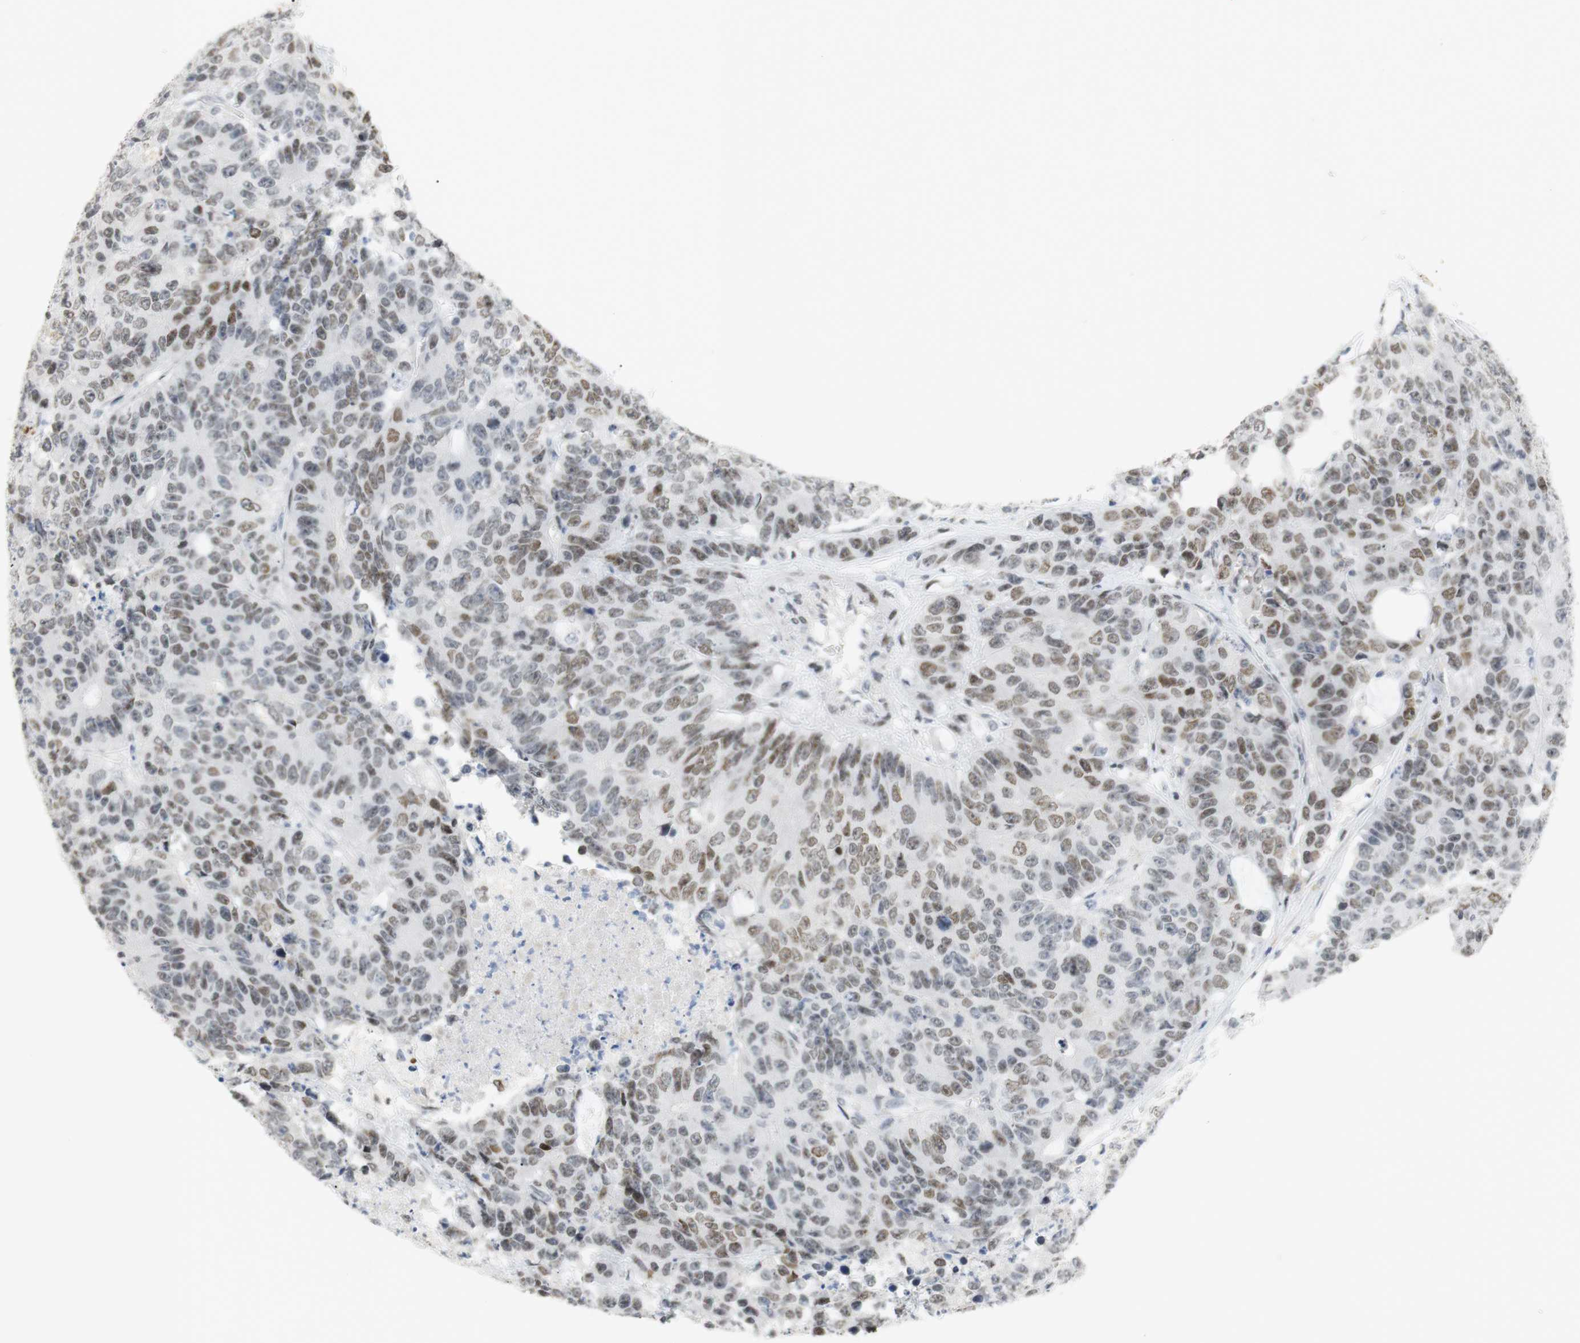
{"staining": {"intensity": "moderate", "quantity": "25%-75%", "location": "nuclear"}, "tissue": "colorectal cancer", "cell_type": "Tumor cells", "image_type": "cancer", "snomed": [{"axis": "morphology", "description": "Adenocarcinoma, NOS"}, {"axis": "topography", "description": "Colon"}], "caption": "Colorectal cancer (adenocarcinoma) tissue displays moderate nuclear staining in about 25%-75% of tumor cells, visualized by immunohistochemistry. (Brightfield microscopy of DAB IHC at high magnification).", "gene": "BMI1", "patient": {"sex": "female", "age": 86}}